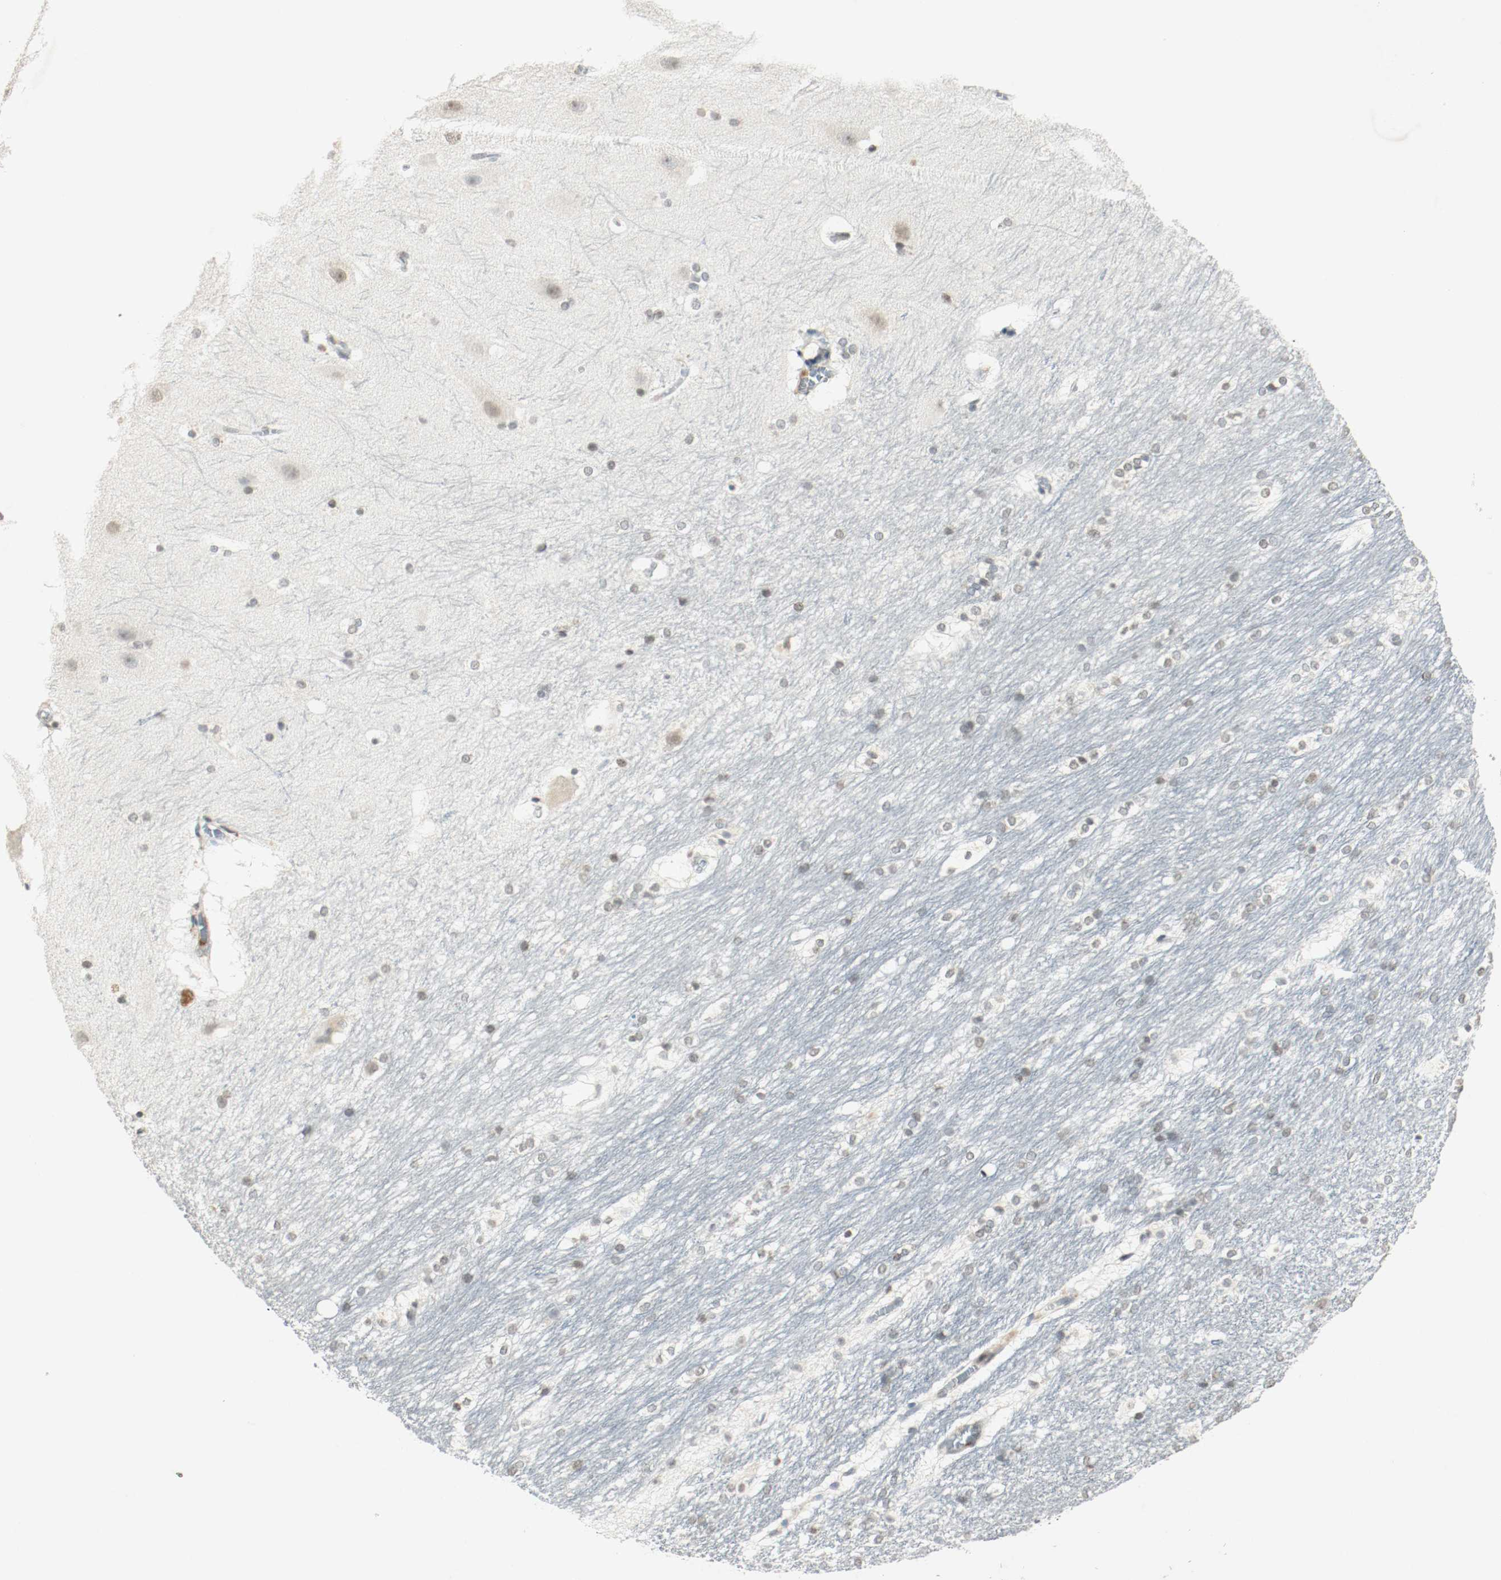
{"staining": {"intensity": "weak", "quantity": ">75%", "location": "nuclear"}, "tissue": "hippocampus", "cell_type": "Glial cells", "image_type": "normal", "snomed": [{"axis": "morphology", "description": "Normal tissue, NOS"}, {"axis": "topography", "description": "Hippocampus"}], "caption": "Immunohistochemical staining of benign human hippocampus shows >75% levels of weak nuclear protein expression in approximately >75% of glial cells. (DAB IHC, brown staining for protein, blue staining for nuclei).", "gene": "DNMT1", "patient": {"sex": "female", "age": 19}}